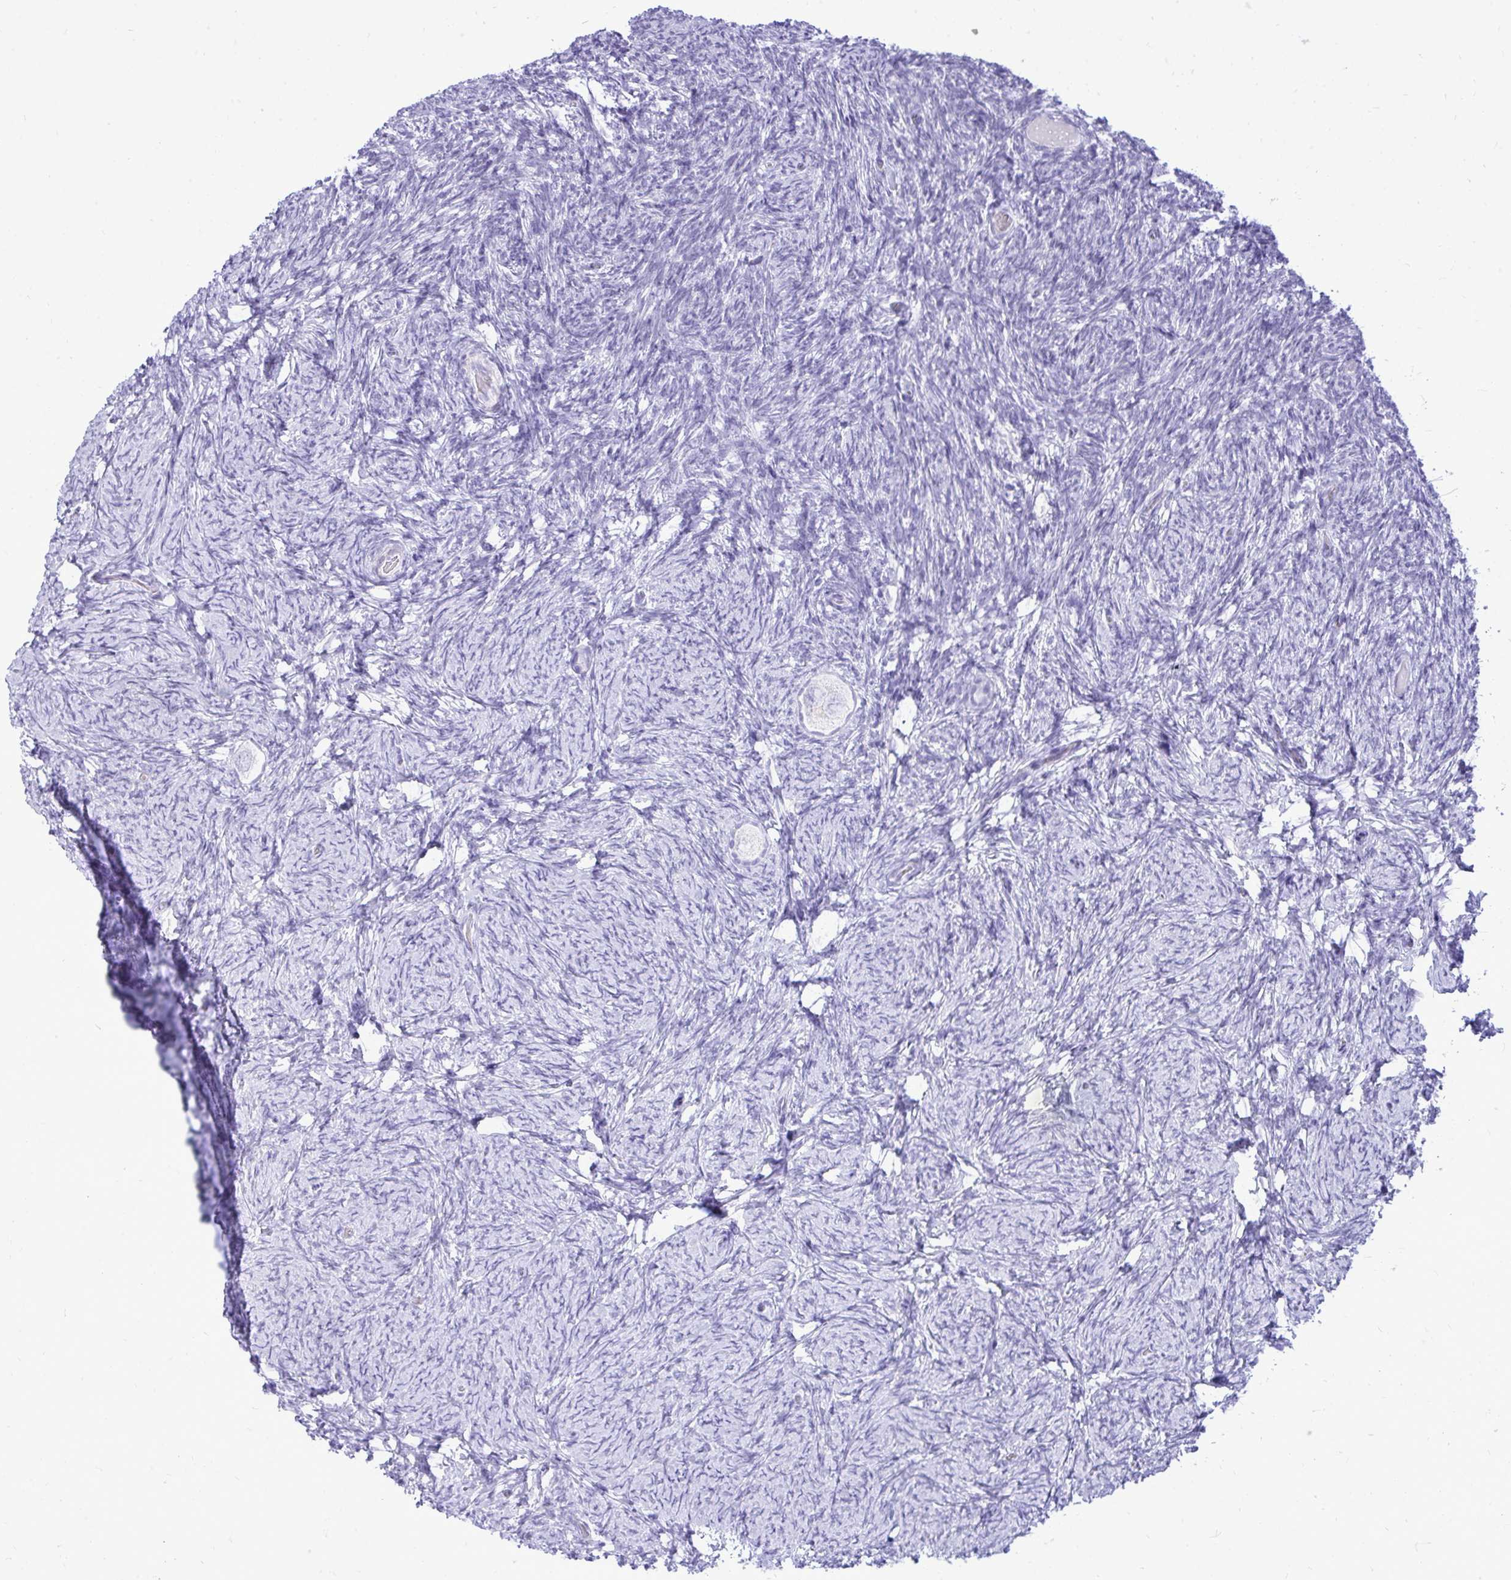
{"staining": {"intensity": "negative", "quantity": "none", "location": "none"}, "tissue": "ovary", "cell_type": "Follicle cells", "image_type": "normal", "snomed": [{"axis": "morphology", "description": "Normal tissue, NOS"}, {"axis": "topography", "description": "Ovary"}], "caption": "Photomicrograph shows no protein staining in follicle cells of benign ovary.", "gene": "GABRA1", "patient": {"sex": "female", "age": 34}}